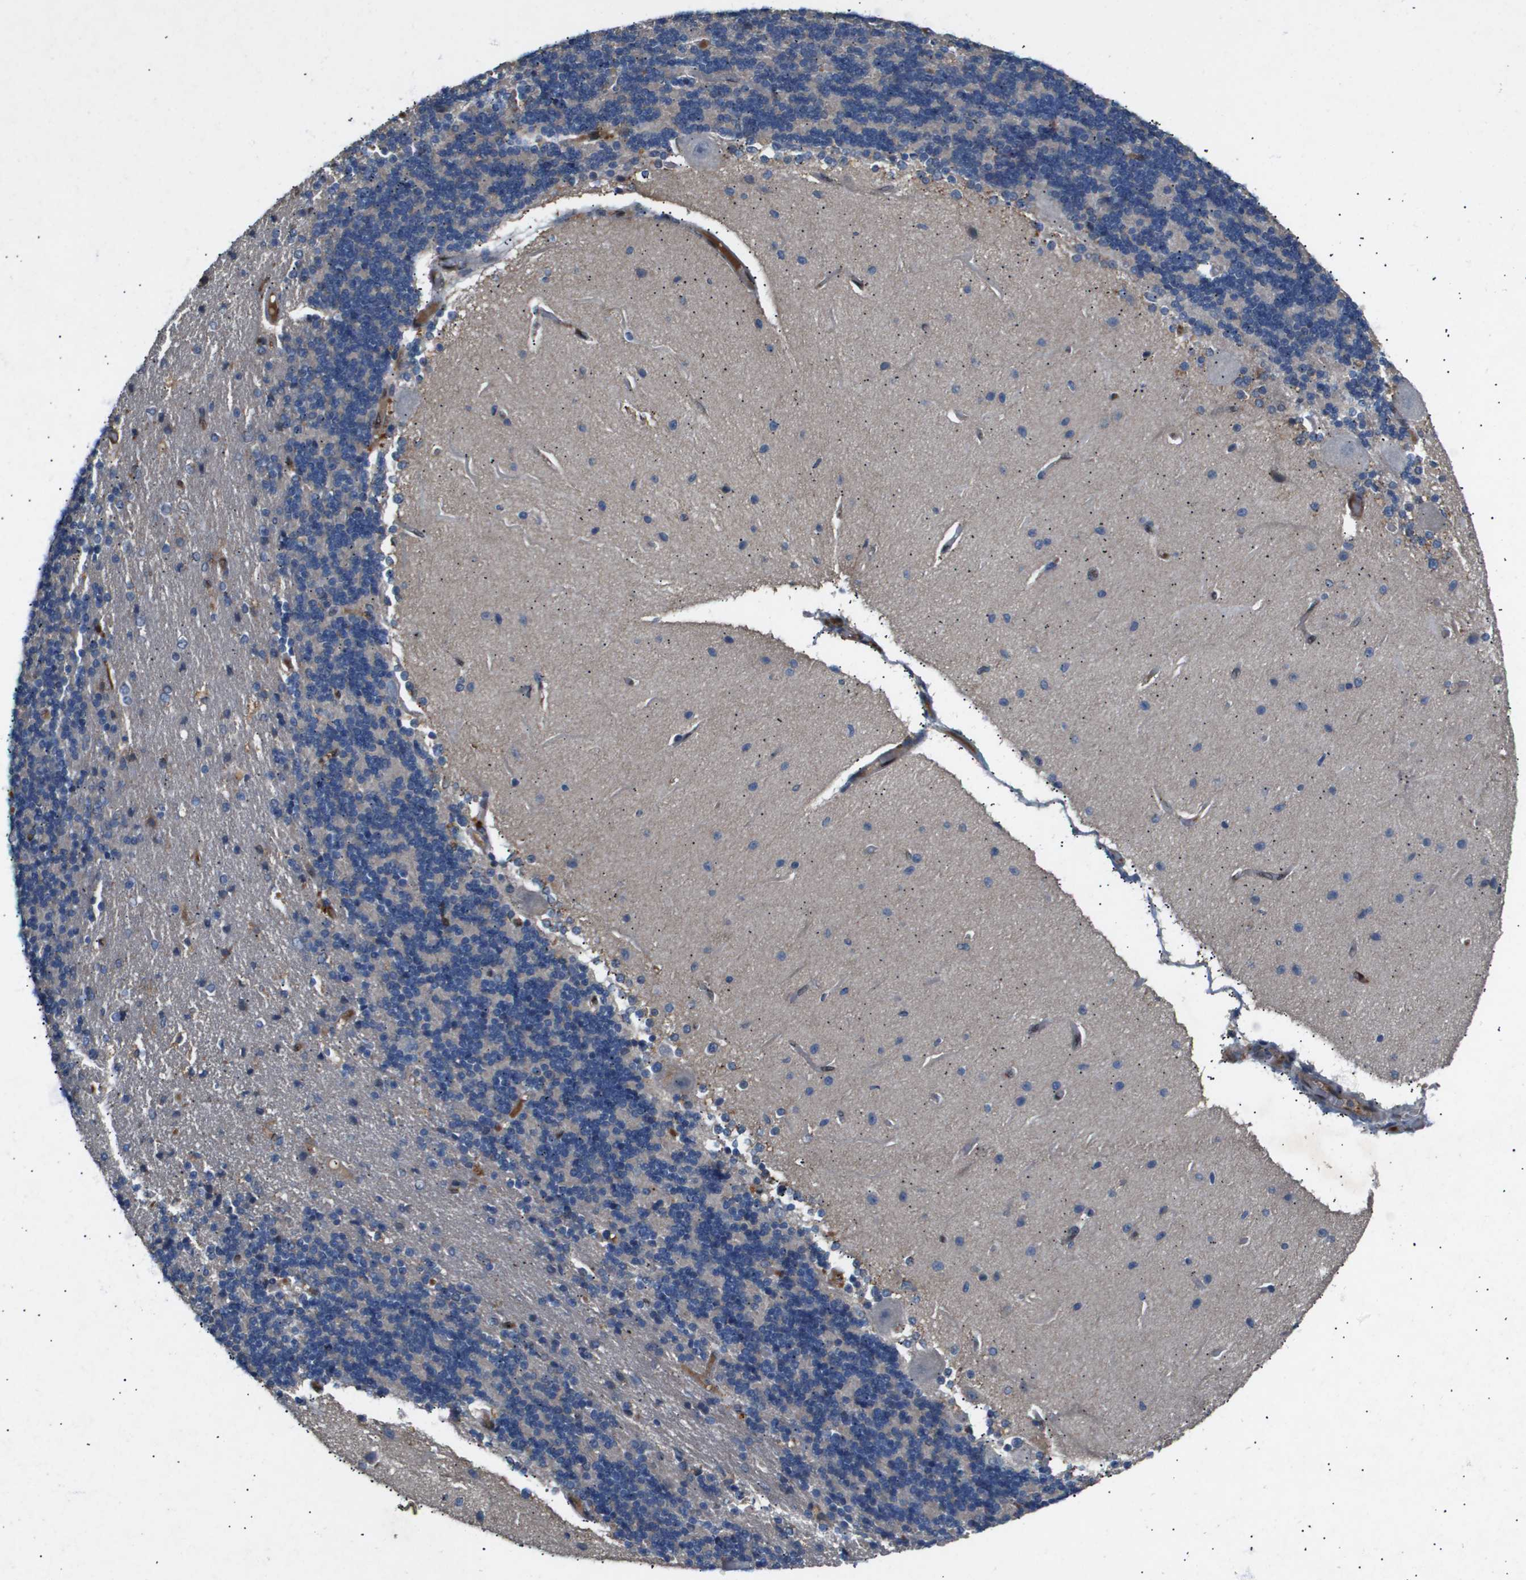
{"staining": {"intensity": "weak", "quantity": "<25%", "location": "cytoplasmic/membranous"}, "tissue": "cerebellum", "cell_type": "Cells in granular layer", "image_type": "normal", "snomed": [{"axis": "morphology", "description": "Normal tissue, NOS"}, {"axis": "topography", "description": "Cerebellum"}], "caption": "An immunohistochemistry (IHC) histopathology image of unremarkable cerebellum is shown. There is no staining in cells in granular layer of cerebellum.", "gene": "ERG", "patient": {"sex": "female", "age": 54}}